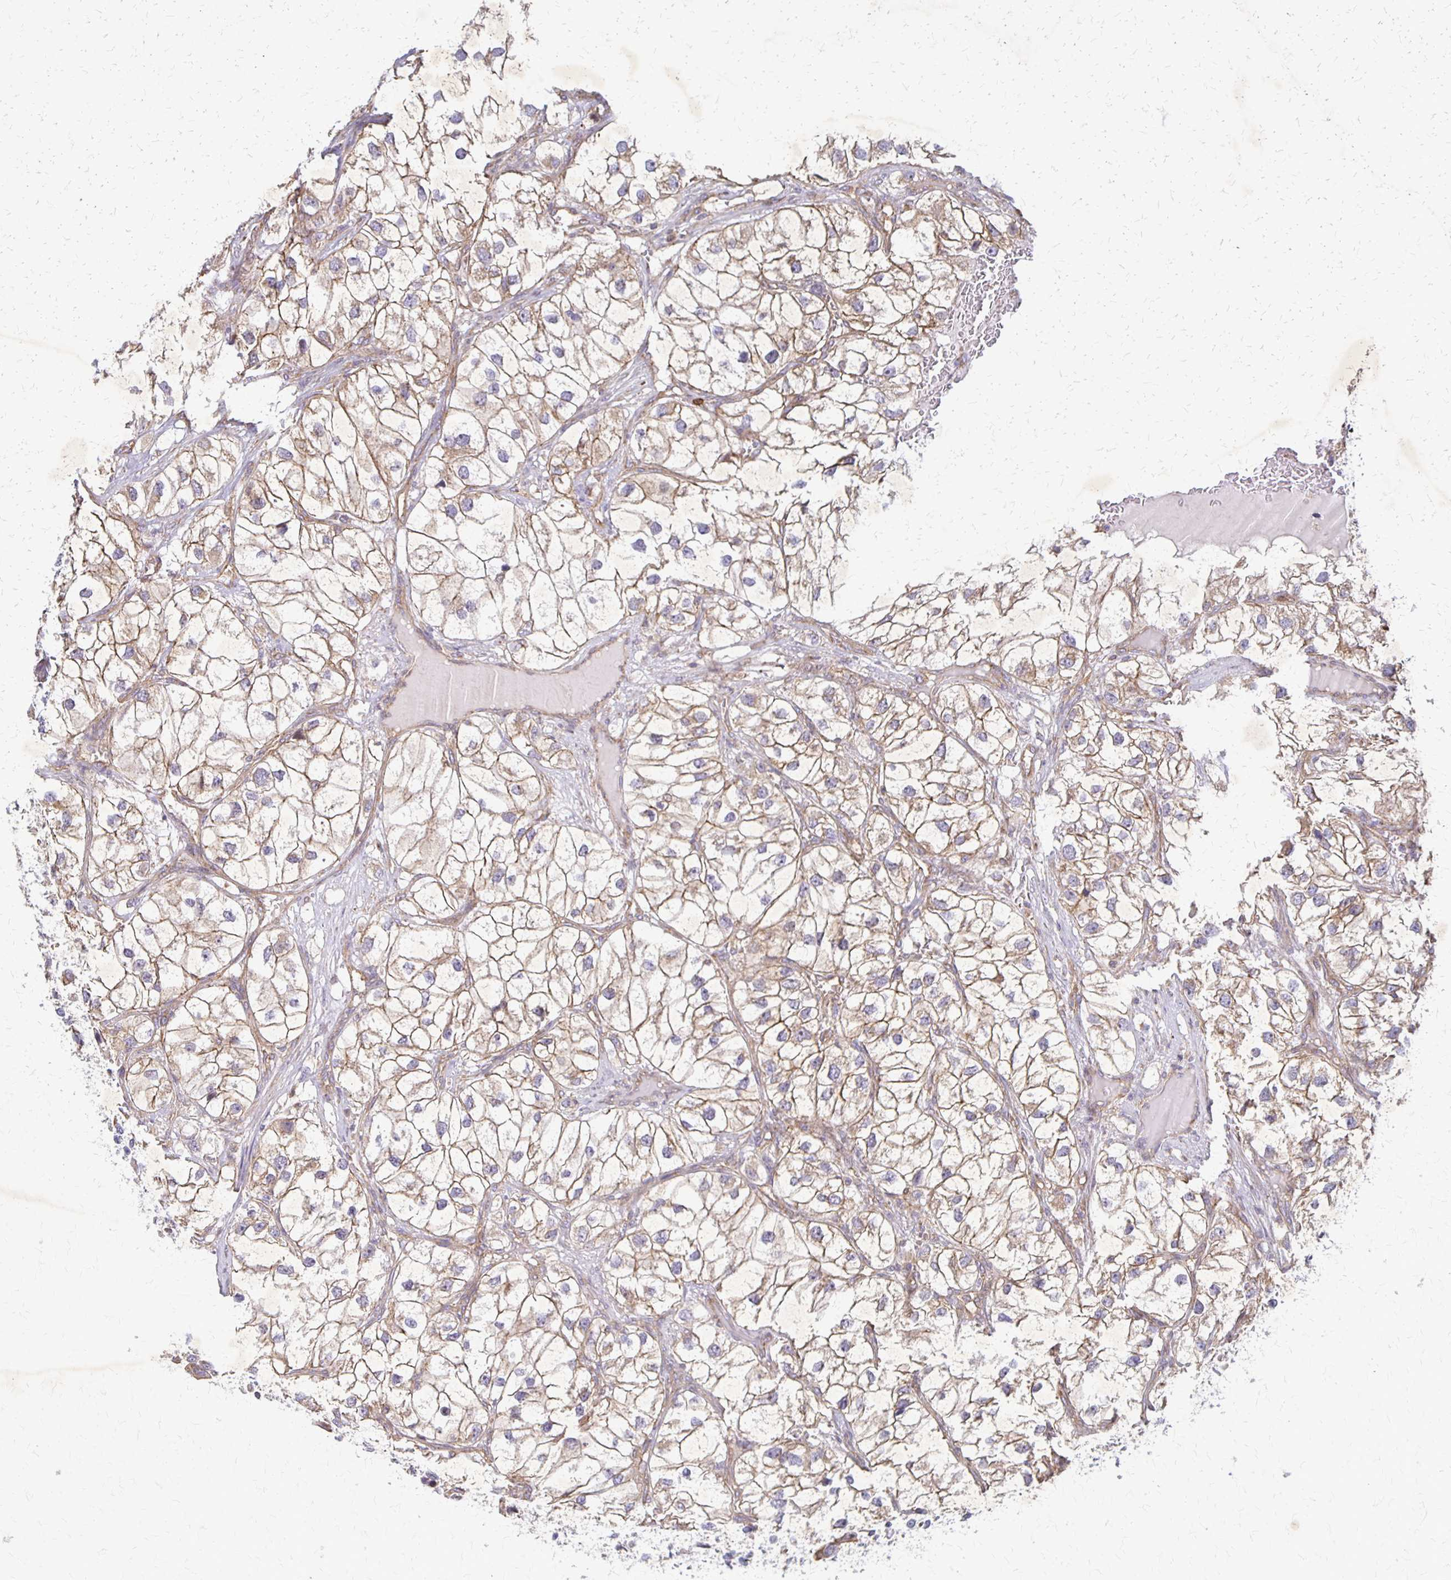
{"staining": {"intensity": "moderate", "quantity": "25%-75%", "location": "cytoplasmic/membranous"}, "tissue": "renal cancer", "cell_type": "Tumor cells", "image_type": "cancer", "snomed": [{"axis": "morphology", "description": "Adenocarcinoma, NOS"}, {"axis": "topography", "description": "Kidney"}], "caption": "This is a photomicrograph of immunohistochemistry (IHC) staining of renal cancer, which shows moderate positivity in the cytoplasmic/membranous of tumor cells.", "gene": "EIF4EBP2", "patient": {"sex": "male", "age": 59}}